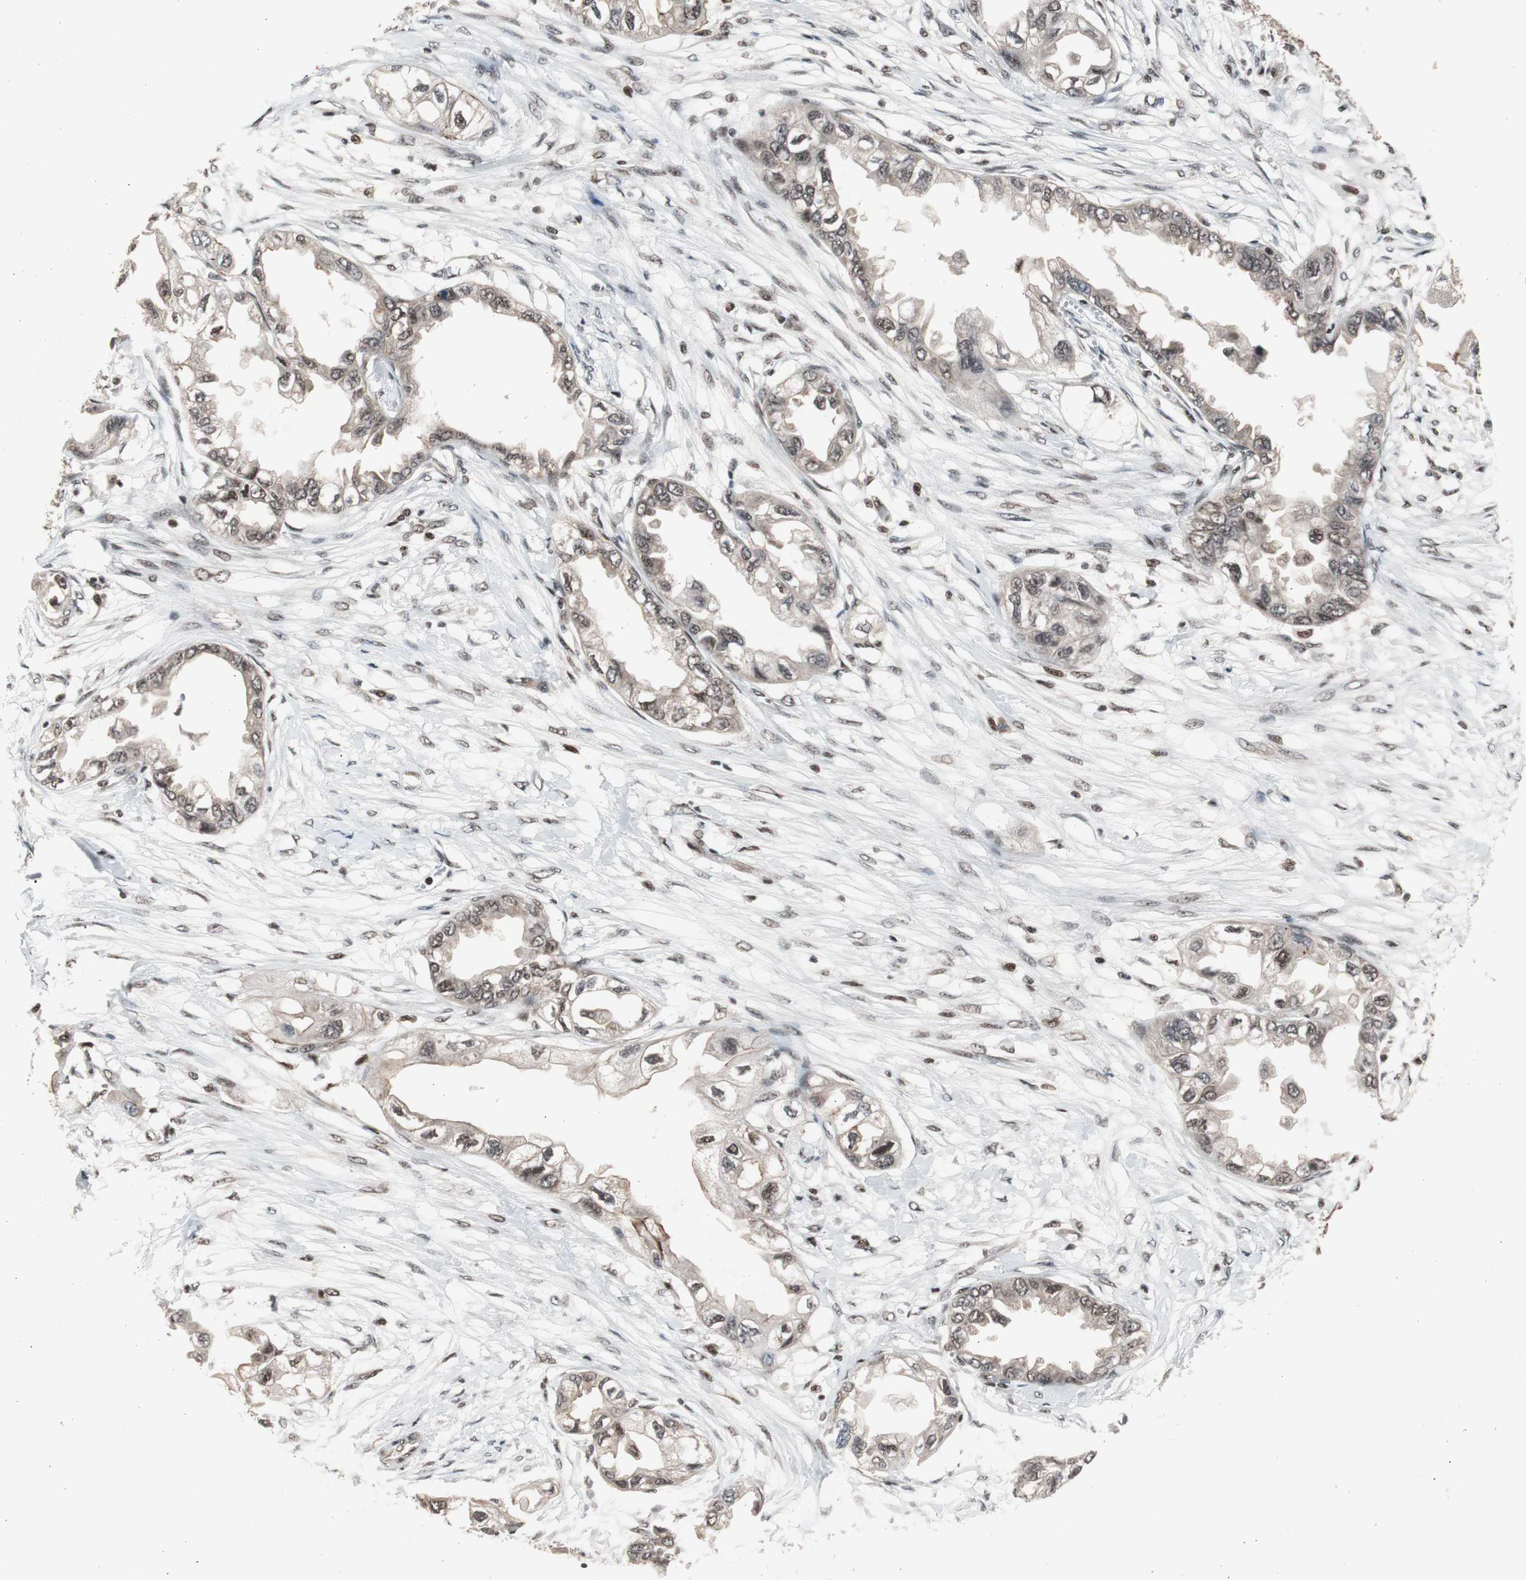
{"staining": {"intensity": "moderate", "quantity": "25%-75%", "location": "cytoplasmic/membranous,nuclear"}, "tissue": "endometrial cancer", "cell_type": "Tumor cells", "image_type": "cancer", "snomed": [{"axis": "morphology", "description": "Adenocarcinoma, NOS"}, {"axis": "topography", "description": "Endometrium"}], "caption": "Adenocarcinoma (endometrial) stained with a brown dye demonstrates moderate cytoplasmic/membranous and nuclear positive expression in about 25%-75% of tumor cells.", "gene": "RPA1", "patient": {"sex": "female", "age": 67}}